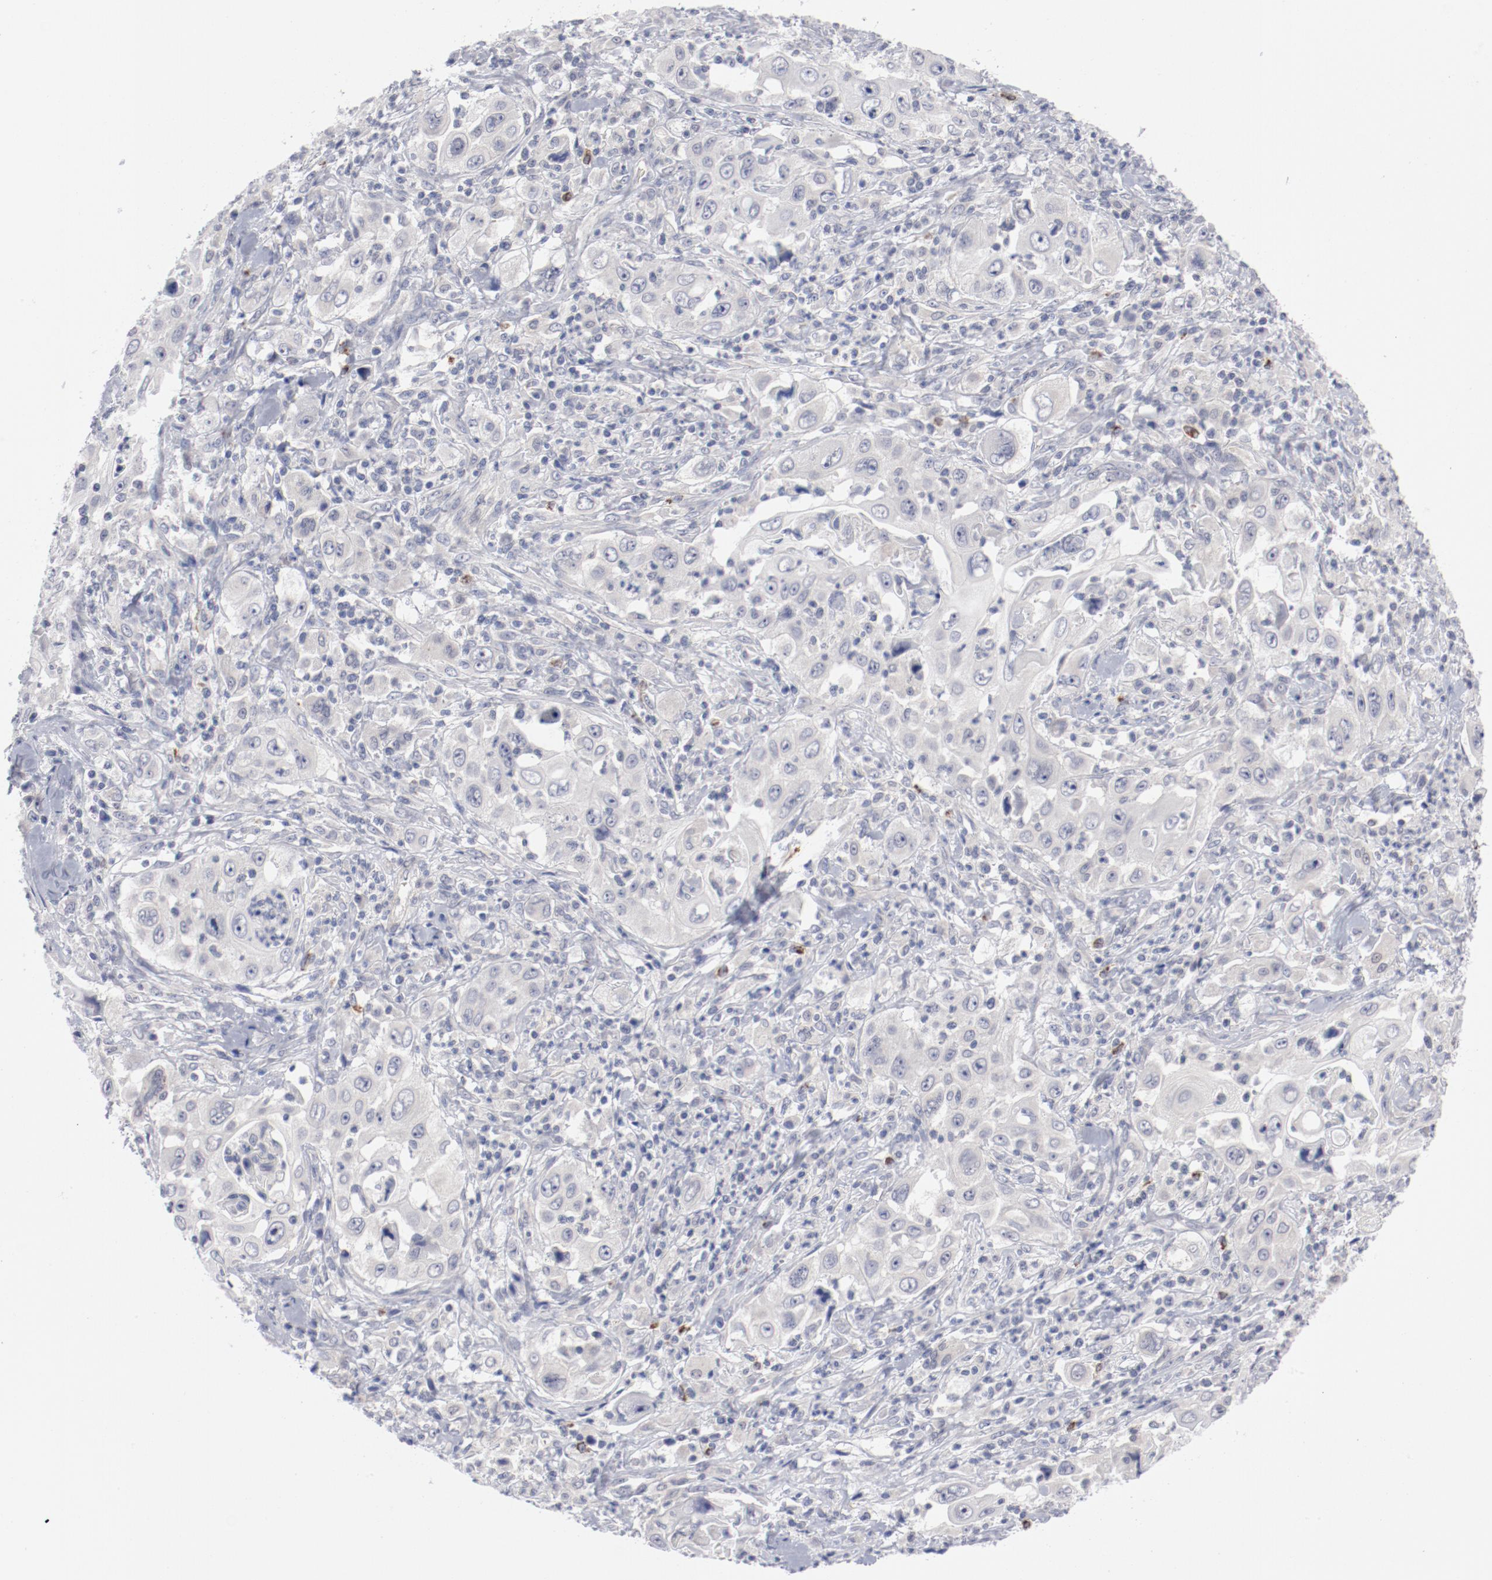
{"staining": {"intensity": "negative", "quantity": "none", "location": "none"}, "tissue": "pancreatic cancer", "cell_type": "Tumor cells", "image_type": "cancer", "snomed": [{"axis": "morphology", "description": "Adenocarcinoma, NOS"}, {"axis": "topography", "description": "Pancreas"}], "caption": "There is no significant positivity in tumor cells of adenocarcinoma (pancreatic).", "gene": "SH3BGR", "patient": {"sex": "male", "age": 70}}